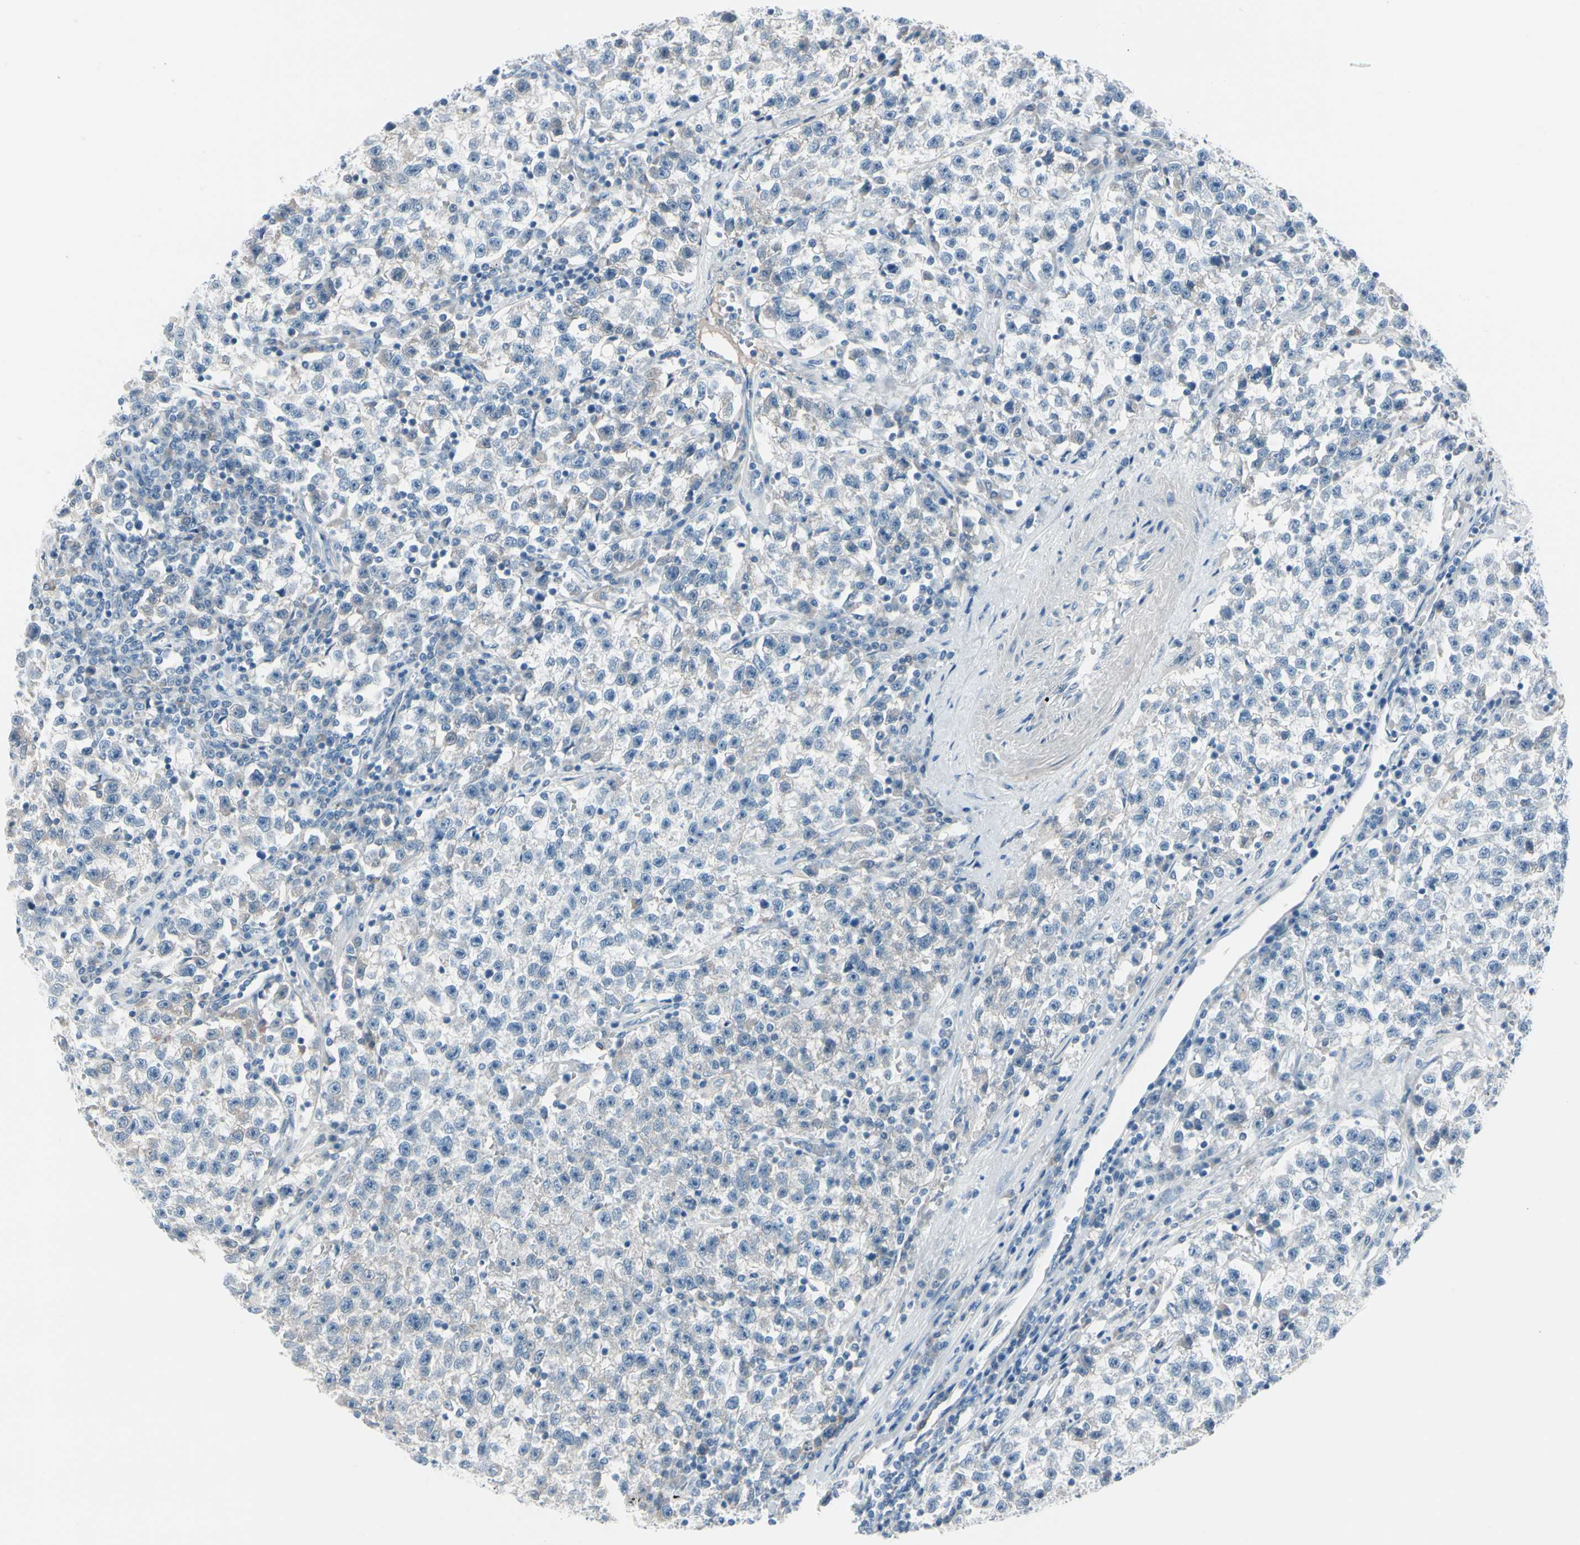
{"staining": {"intensity": "negative", "quantity": "none", "location": "none"}, "tissue": "testis cancer", "cell_type": "Tumor cells", "image_type": "cancer", "snomed": [{"axis": "morphology", "description": "Seminoma, NOS"}, {"axis": "topography", "description": "Testis"}], "caption": "This is an immunohistochemistry micrograph of human testis cancer (seminoma). There is no positivity in tumor cells.", "gene": "PGR", "patient": {"sex": "male", "age": 22}}